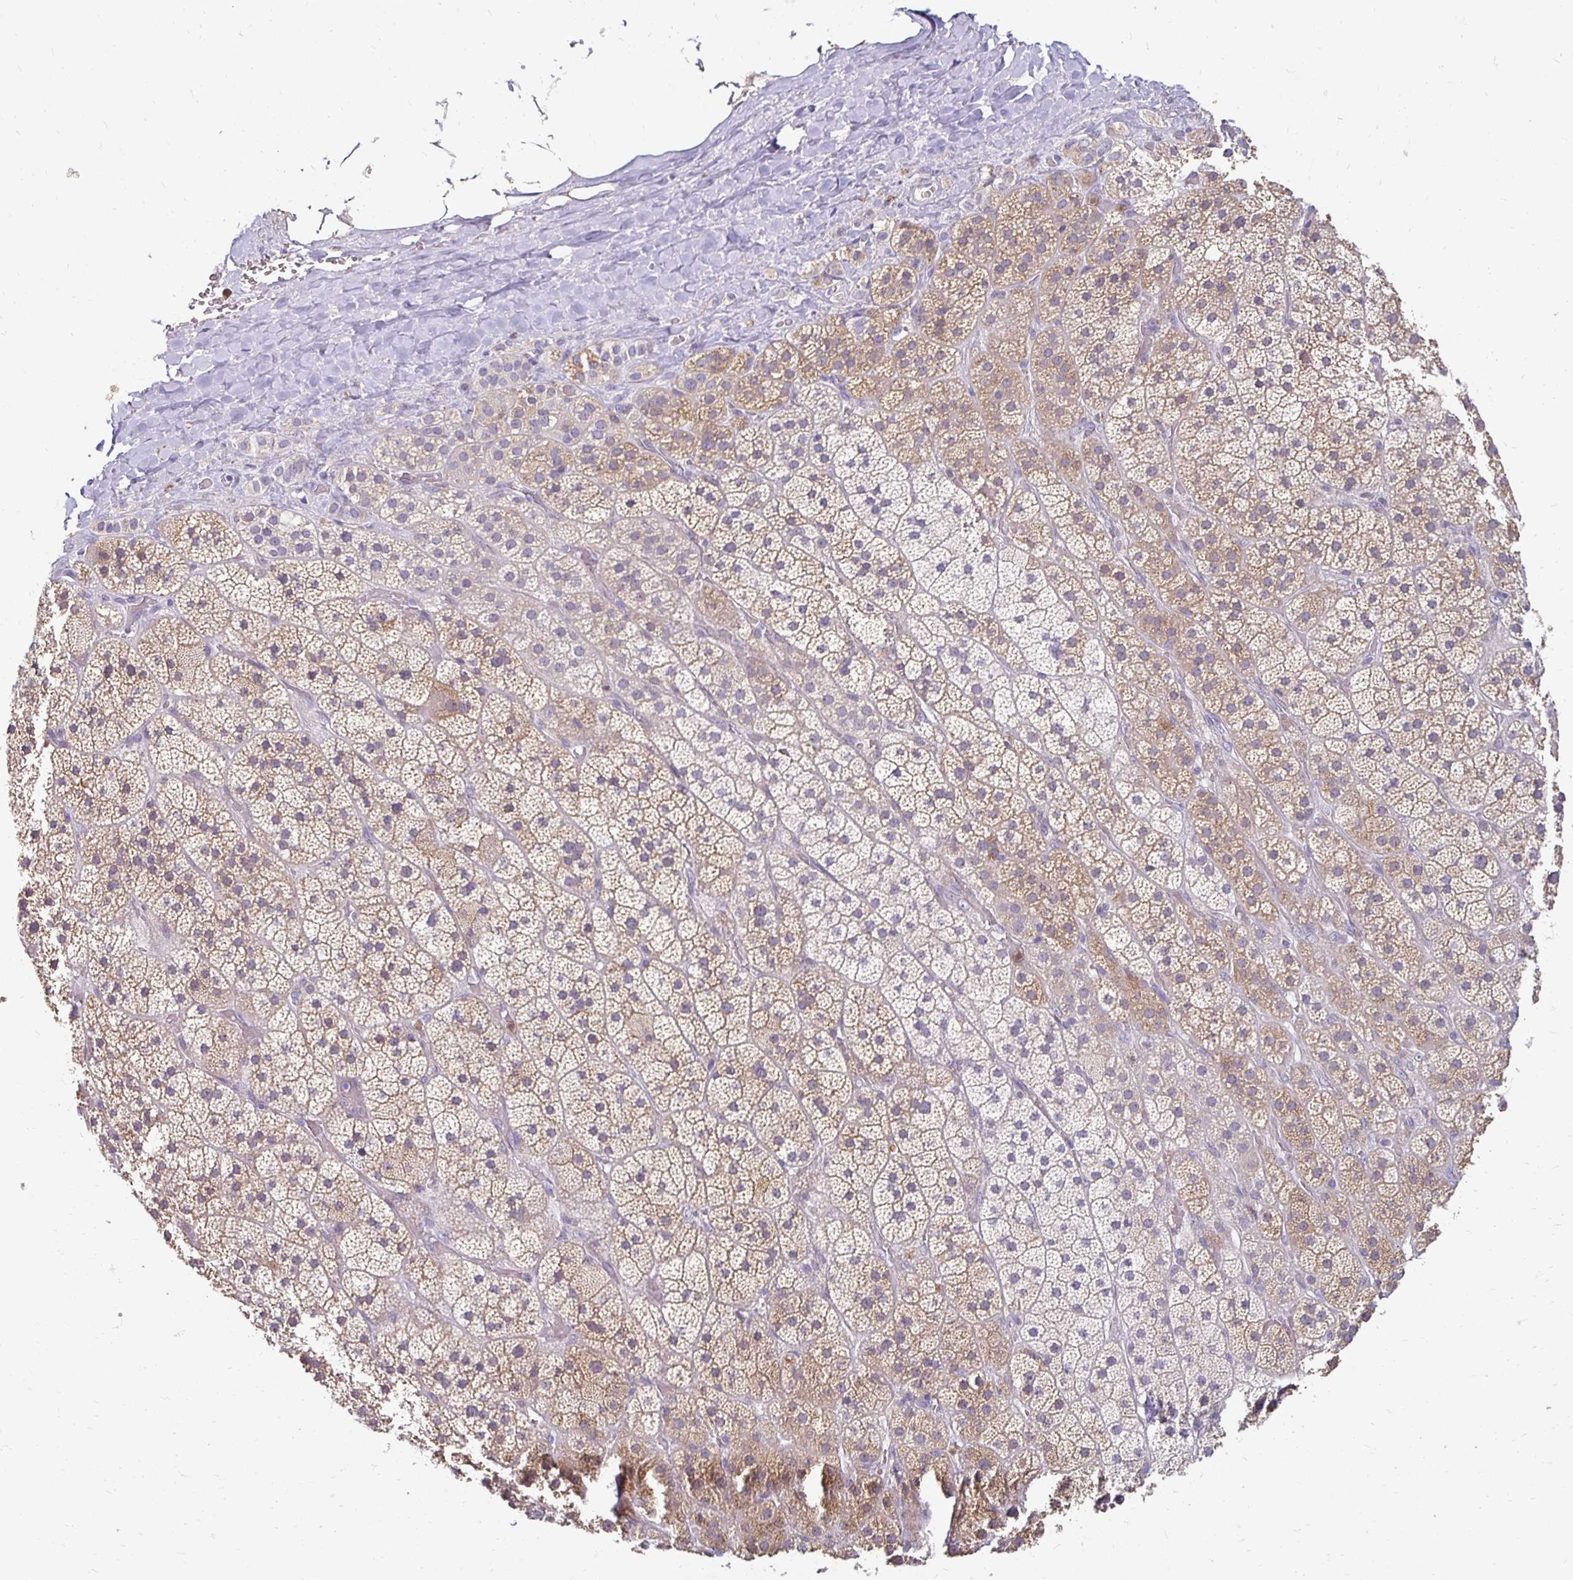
{"staining": {"intensity": "moderate", "quantity": ">75%", "location": "cytoplasmic/membranous"}, "tissue": "adrenal gland", "cell_type": "Glandular cells", "image_type": "normal", "snomed": [{"axis": "morphology", "description": "Normal tissue, NOS"}, {"axis": "topography", "description": "Adrenal gland"}], "caption": "DAB (3,3'-diaminobenzidine) immunohistochemical staining of unremarkable adrenal gland displays moderate cytoplasmic/membranous protein expression in about >75% of glandular cells.", "gene": "GK2", "patient": {"sex": "male", "age": 57}}